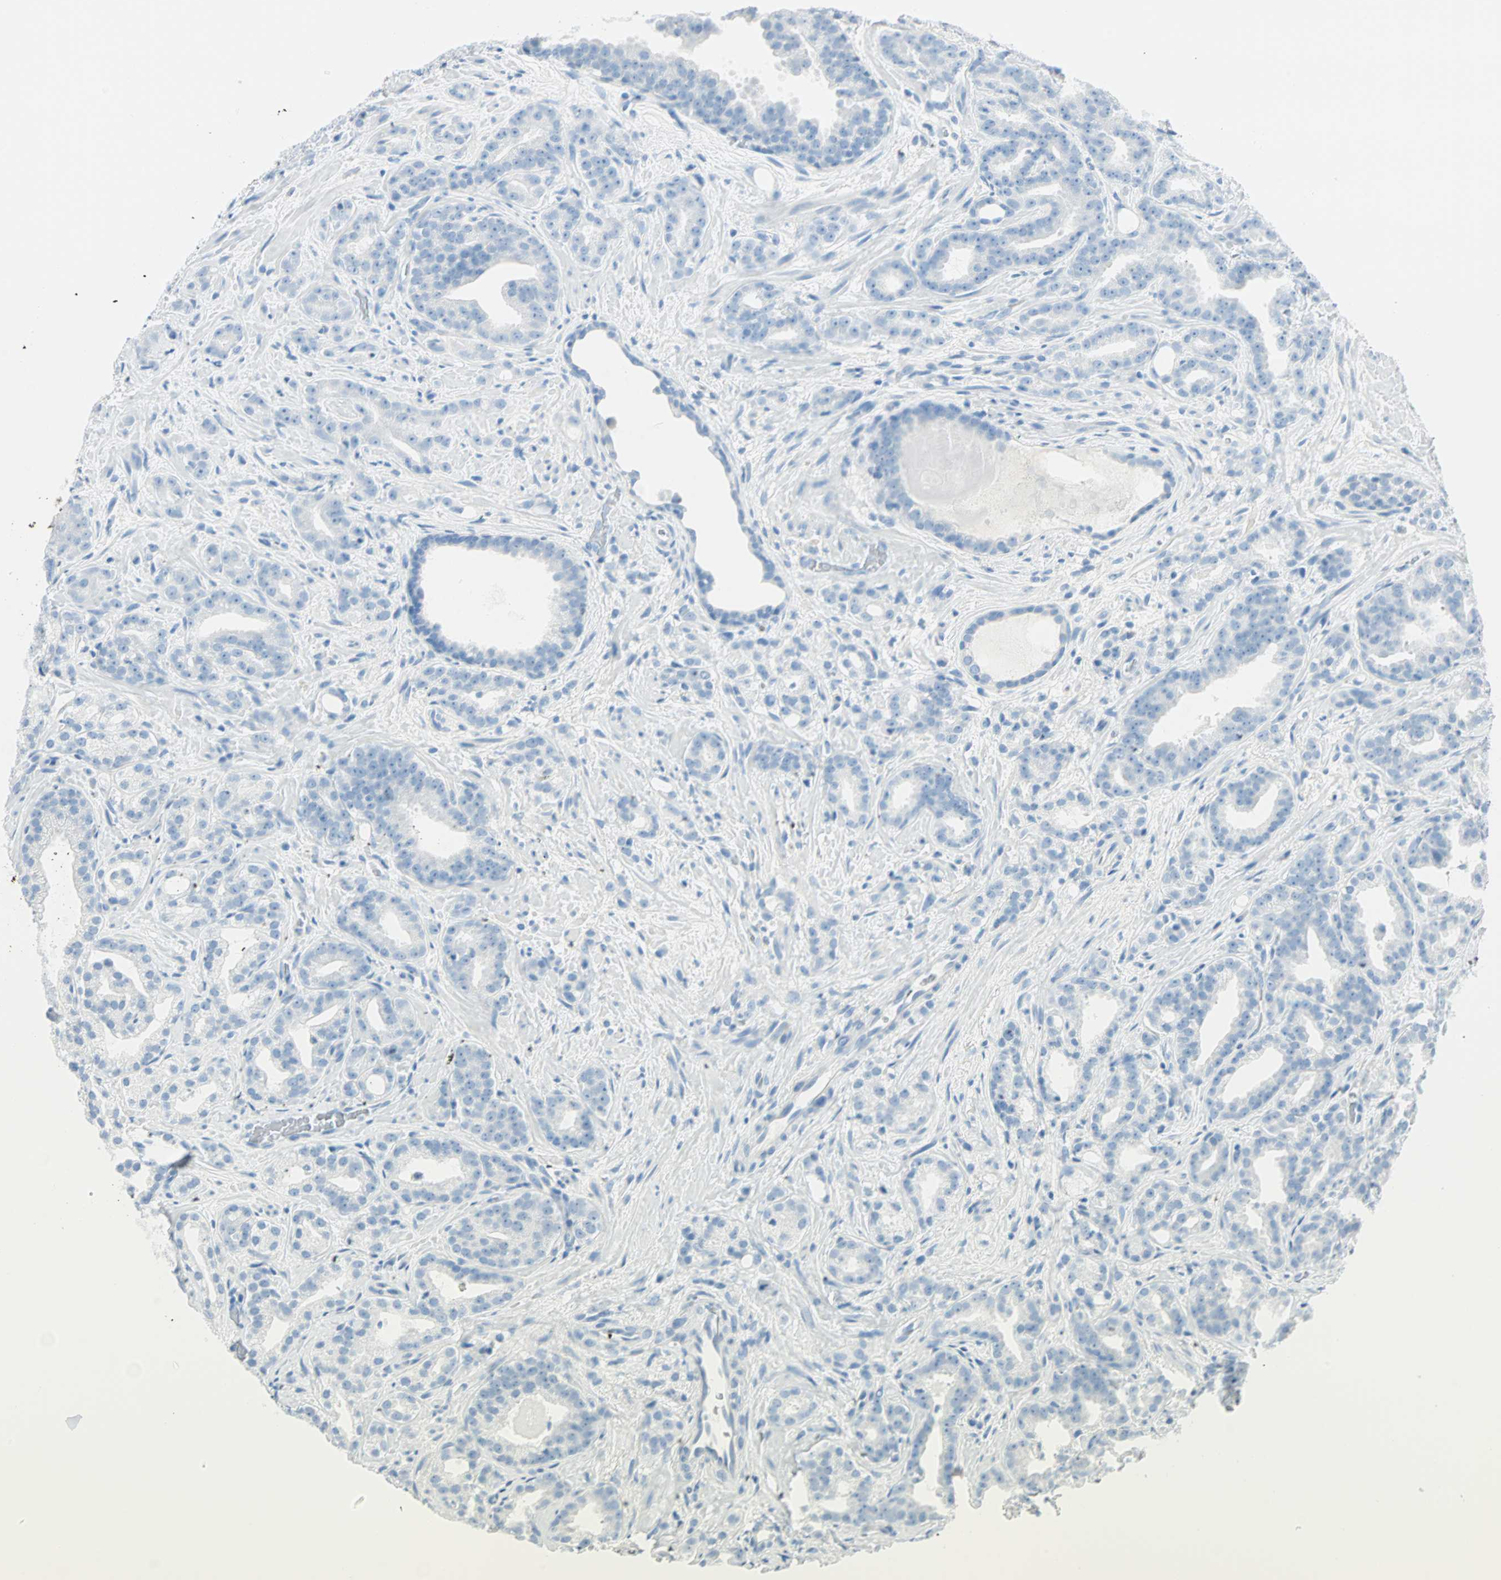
{"staining": {"intensity": "negative", "quantity": "none", "location": "none"}, "tissue": "prostate cancer", "cell_type": "Tumor cells", "image_type": "cancer", "snomed": [{"axis": "morphology", "description": "Adenocarcinoma, Low grade"}, {"axis": "topography", "description": "Prostate"}], "caption": "This is a histopathology image of IHC staining of prostate cancer, which shows no positivity in tumor cells.", "gene": "NES", "patient": {"sex": "male", "age": 63}}